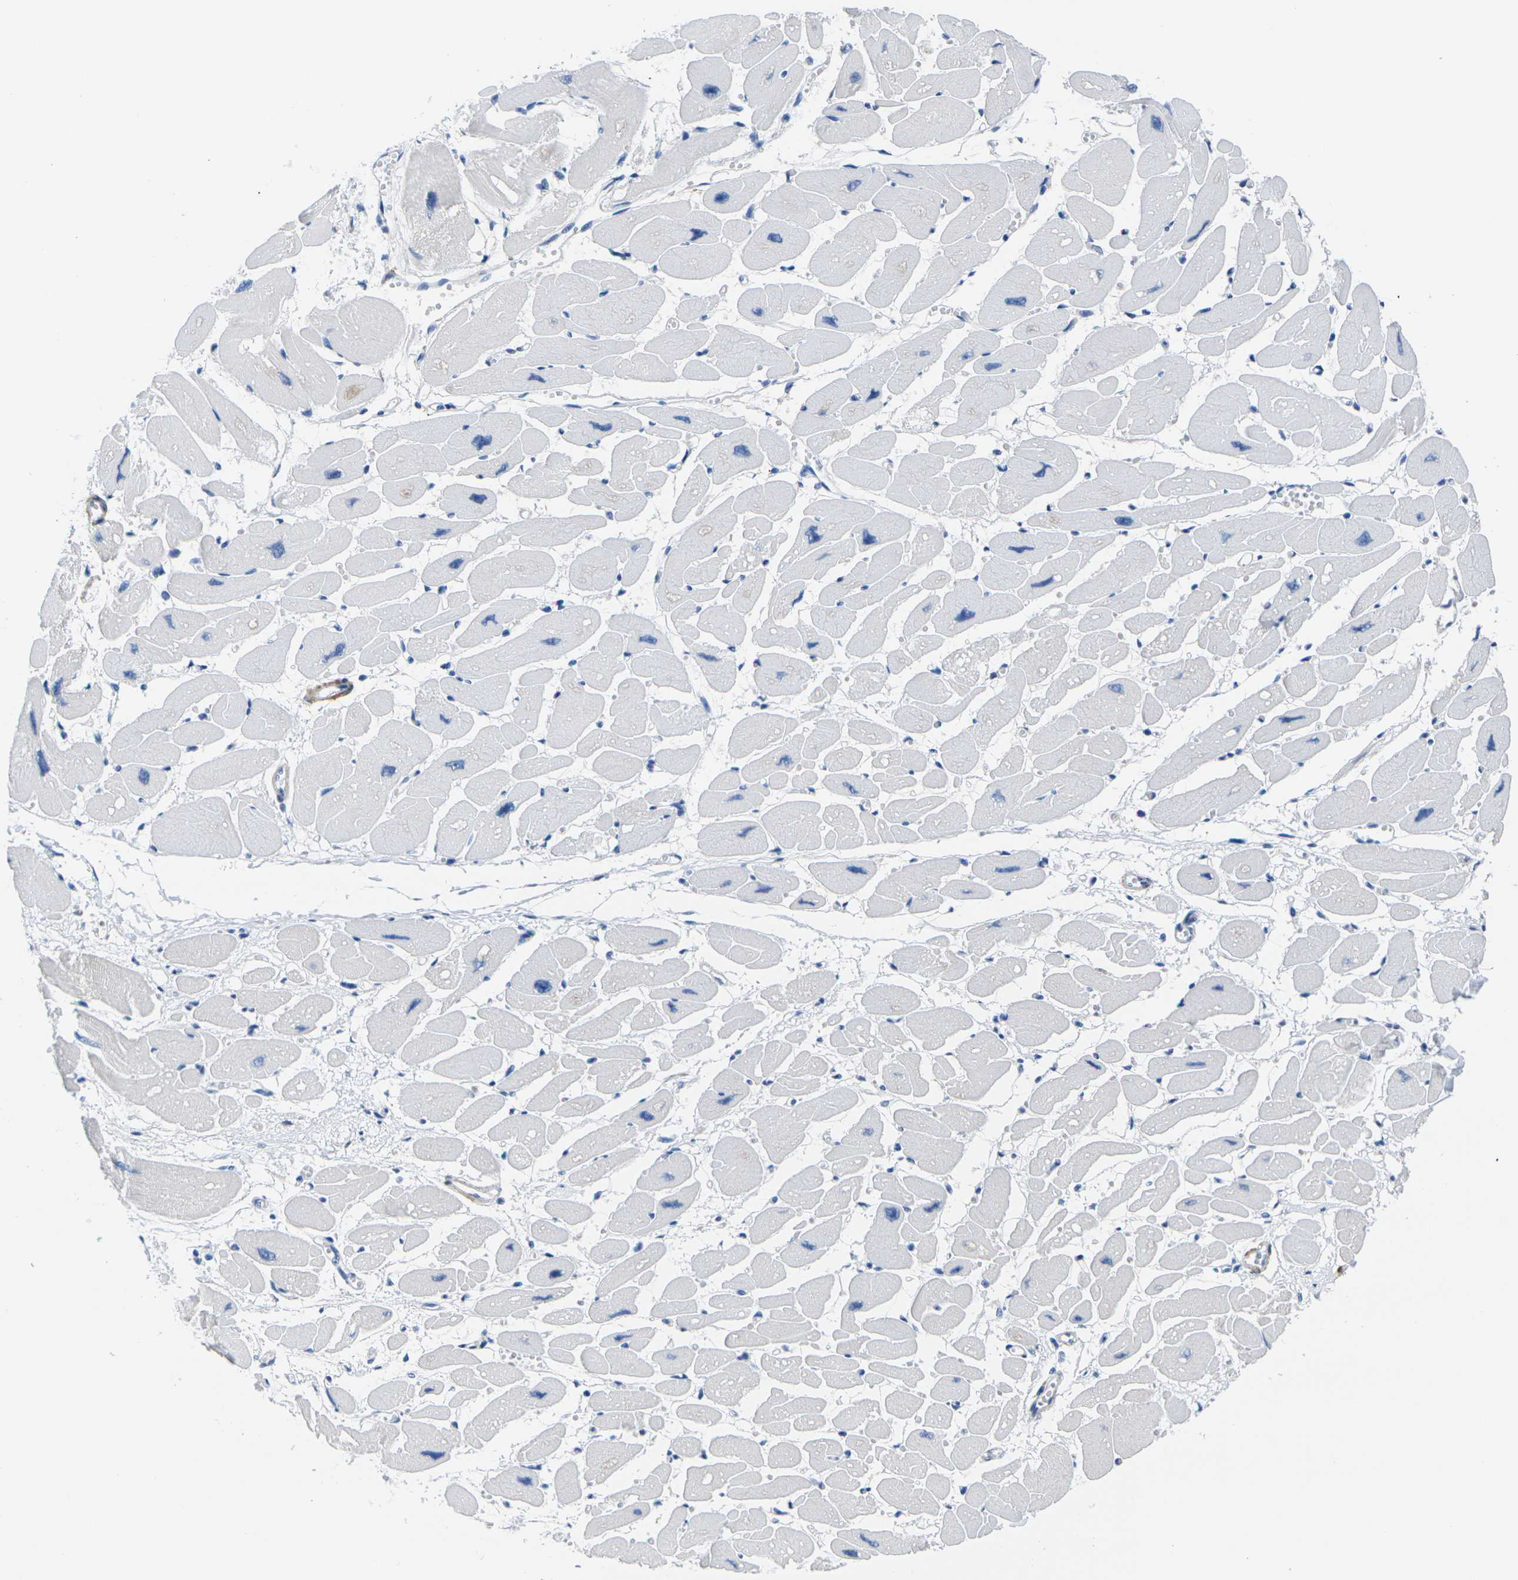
{"staining": {"intensity": "negative", "quantity": "none", "location": "none"}, "tissue": "heart muscle", "cell_type": "Cardiomyocytes", "image_type": "normal", "snomed": [{"axis": "morphology", "description": "Normal tissue, NOS"}, {"axis": "topography", "description": "Heart"}], "caption": "Immunohistochemistry (IHC) image of unremarkable heart muscle stained for a protein (brown), which demonstrates no expression in cardiomyocytes.", "gene": "CNN1", "patient": {"sex": "female", "age": 54}}